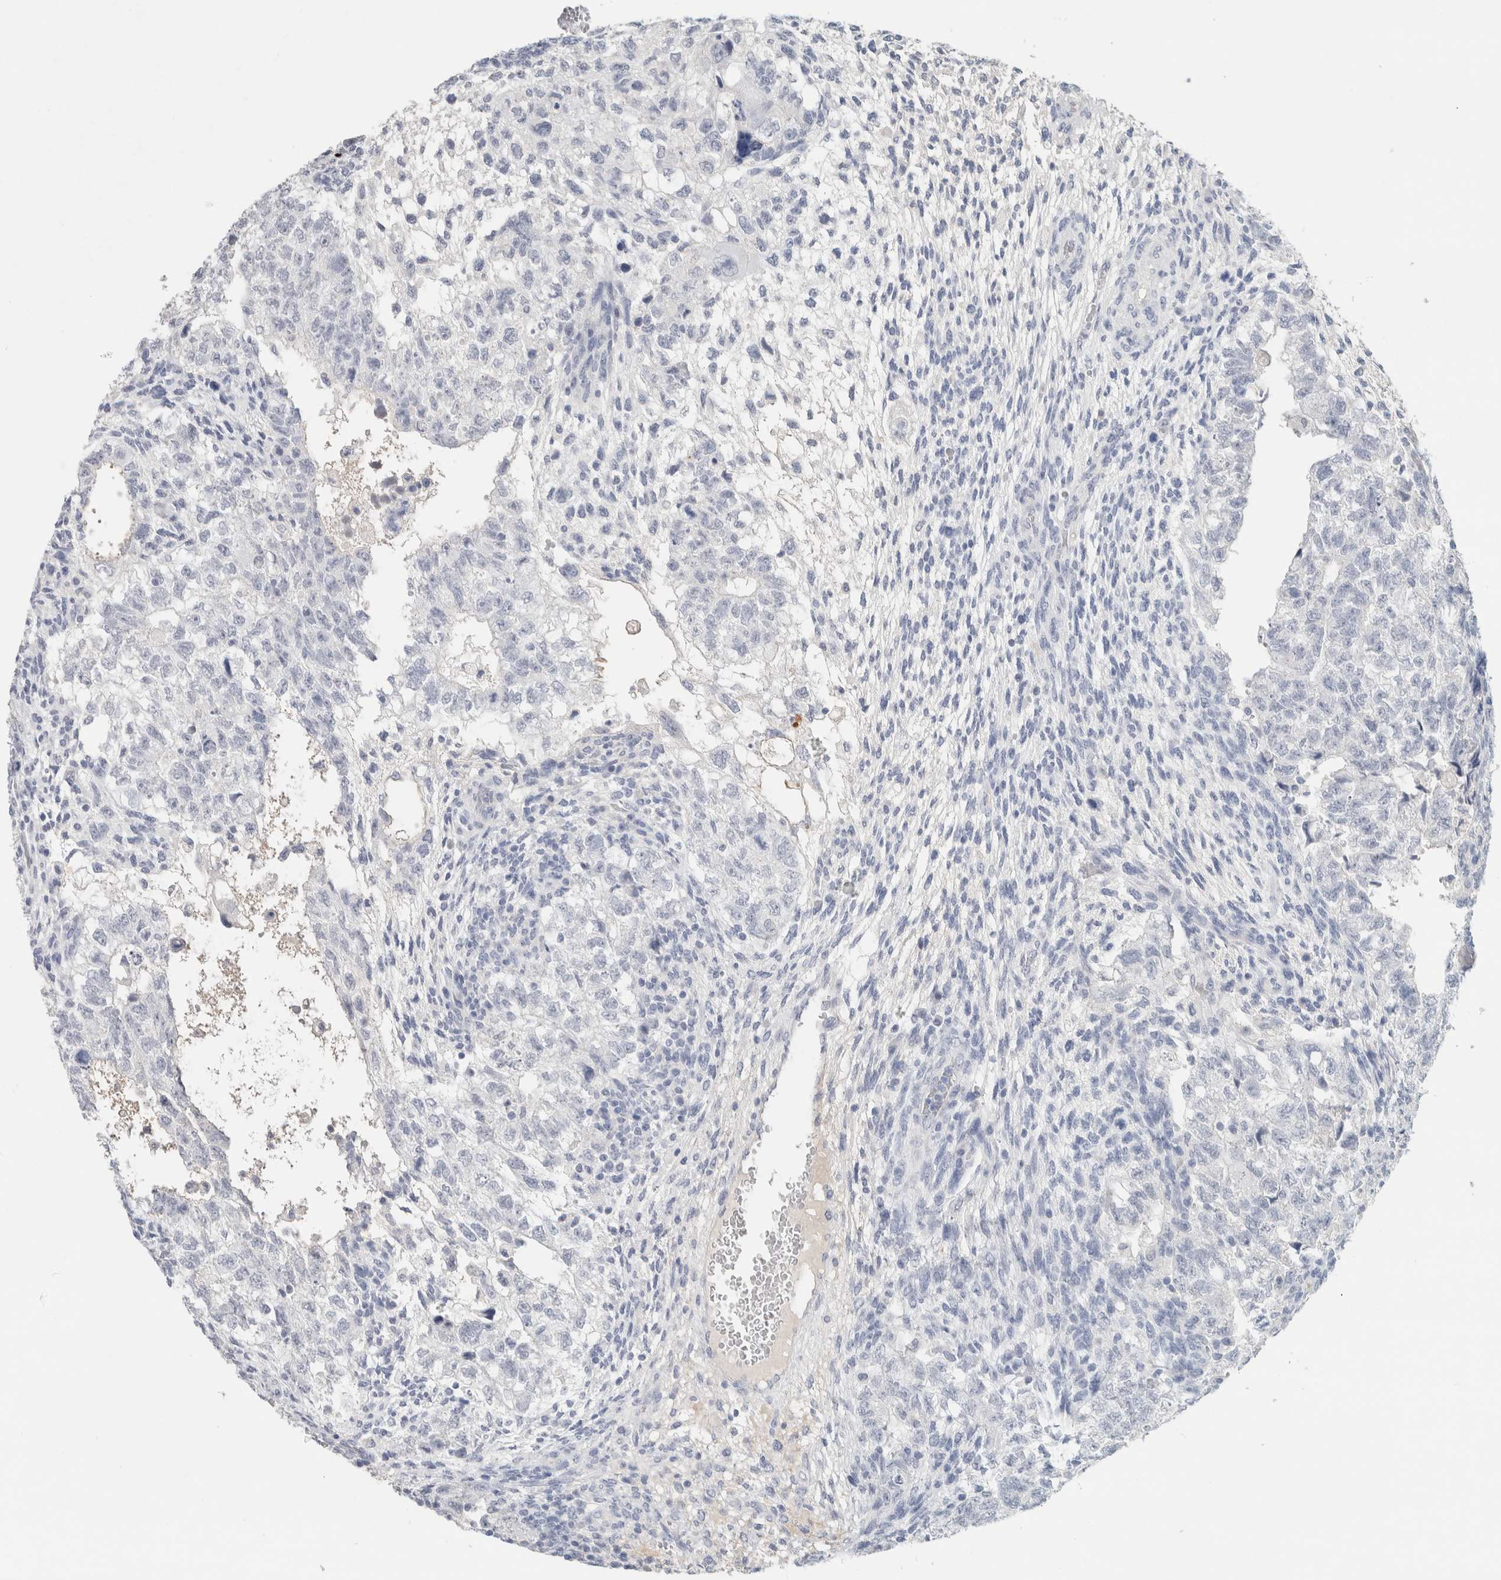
{"staining": {"intensity": "negative", "quantity": "none", "location": "none"}, "tissue": "testis cancer", "cell_type": "Tumor cells", "image_type": "cancer", "snomed": [{"axis": "morphology", "description": "Carcinoma, Embryonal, NOS"}, {"axis": "topography", "description": "Testis"}], "caption": "IHC micrograph of neoplastic tissue: human embryonal carcinoma (testis) stained with DAB shows no significant protein expression in tumor cells.", "gene": "IL6", "patient": {"sex": "male", "age": 36}}